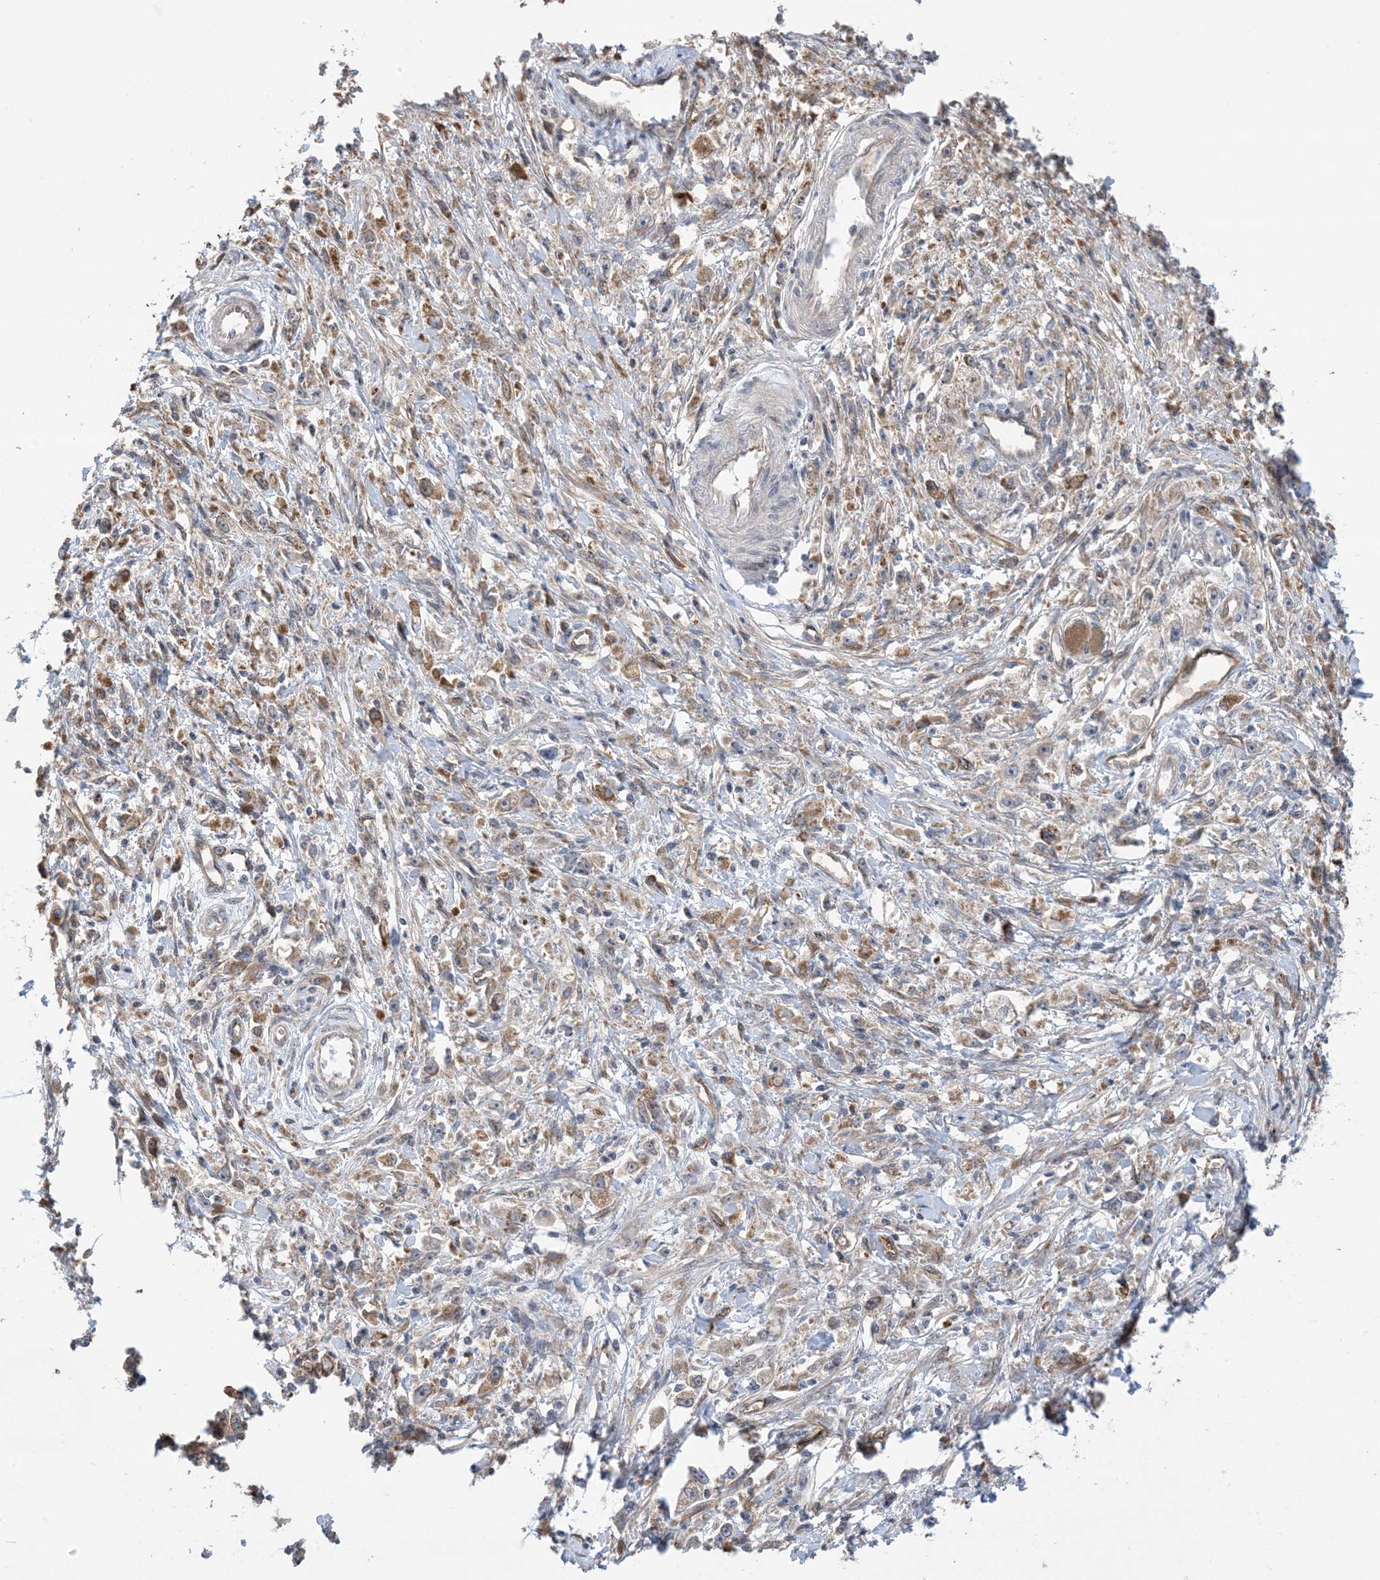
{"staining": {"intensity": "moderate", "quantity": "<25%", "location": "cytoplasmic/membranous"}, "tissue": "stomach cancer", "cell_type": "Tumor cells", "image_type": "cancer", "snomed": [{"axis": "morphology", "description": "Adenocarcinoma, NOS"}, {"axis": "topography", "description": "Stomach"}], "caption": "Immunohistochemical staining of stomach cancer (adenocarcinoma) exhibits low levels of moderate cytoplasmic/membranous staining in about <25% of tumor cells. The protein of interest is shown in brown color, while the nuclei are stained blue.", "gene": "CLEC16A", "patient": {"sex": "female", "age": 59}}